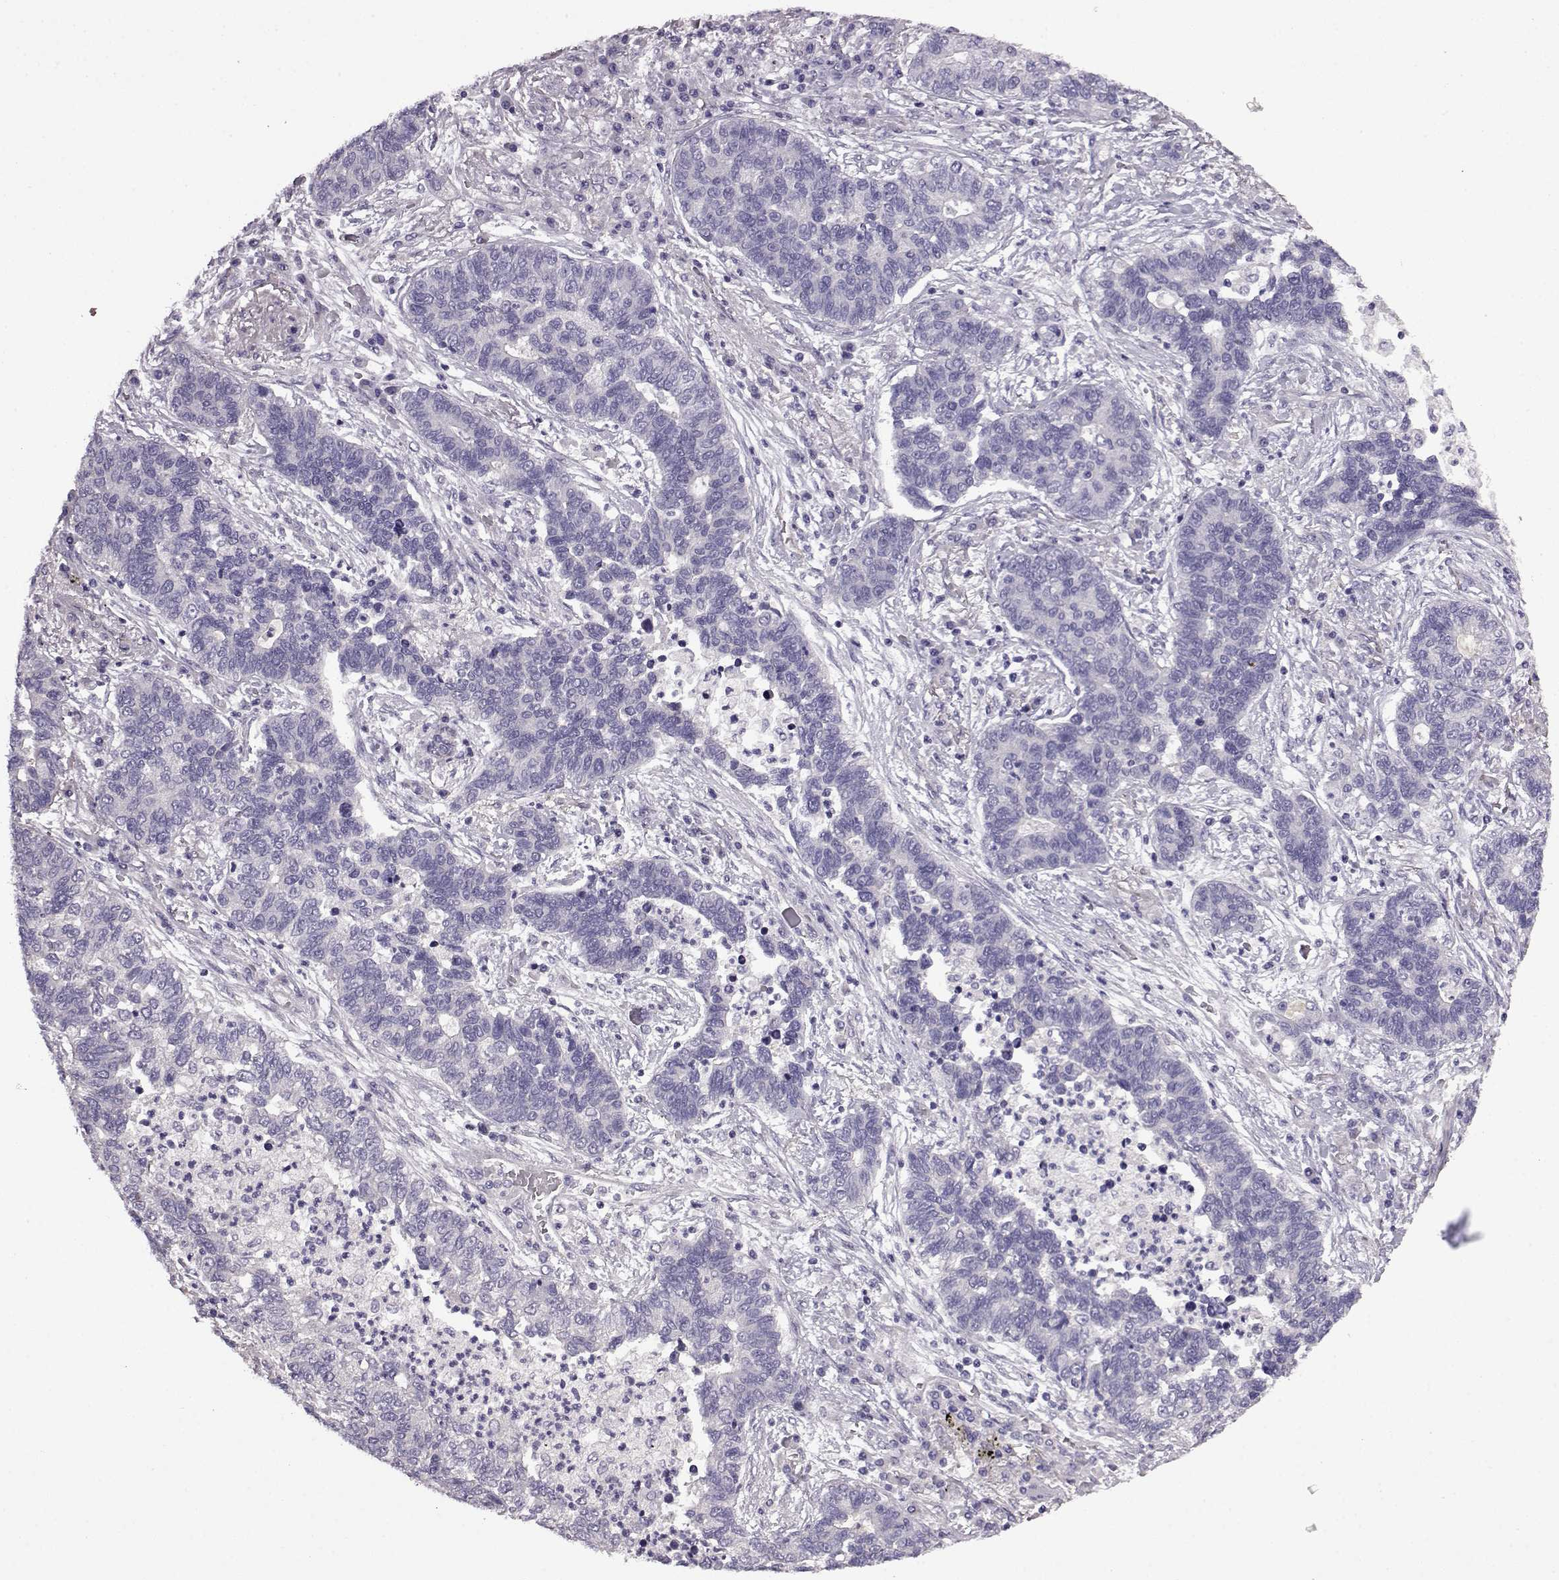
{"staining": {"intensity": "negative", "quantity": "none", "location": "none"}, "tissue": "lung cancer", "cell_type": "Tumor cells", "image_type": "cancer", "snomed": [{"axis": "morphology", "description": "Adenocarcinoma, NOS"}, {"axis": "topography", "description": "Lung"}], "caption": "Histopathology image shows no protein staining in tumor cells of lung cancer tissue.", "gene": "EDDM3B", "patient": {"sex": "female", "age": 57}}